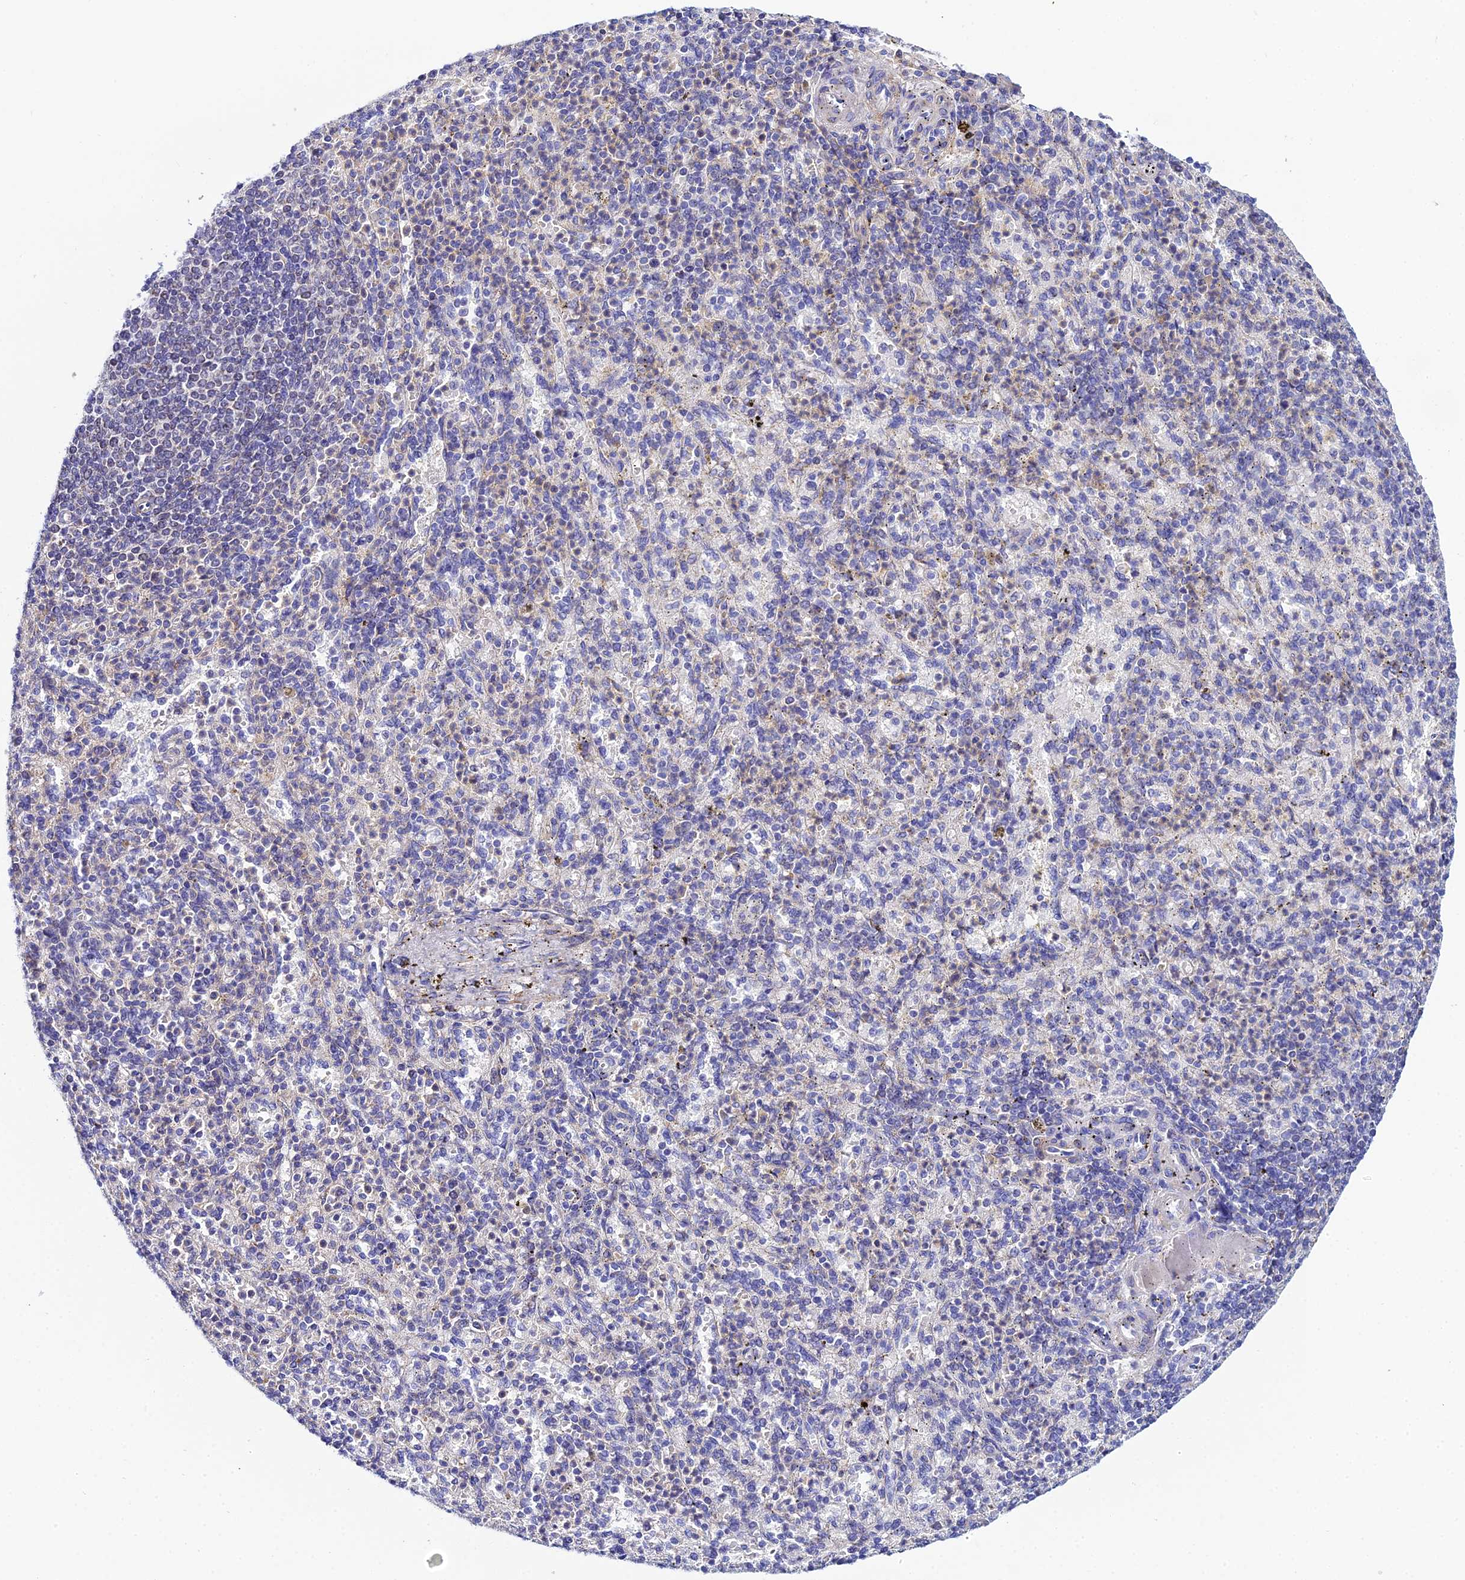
{"staining": {"intensity": "negative", "quantity": "none", "location": "none"}, "tissue": "spleen", "cell_type": "Cells in red pulp", "image_type": "normal", "snomed": [{"axis": "morphology", "description": "Normal tissue, NOS"}, {"axis": "topography", "description": "Spleen"}], "caption": "Human spleen stained for a protein using immunohistochemistry reveals no staining in cells in red pulp.", "gene": "ACOT1", "patient": {"sex": "female", "age": 74}}